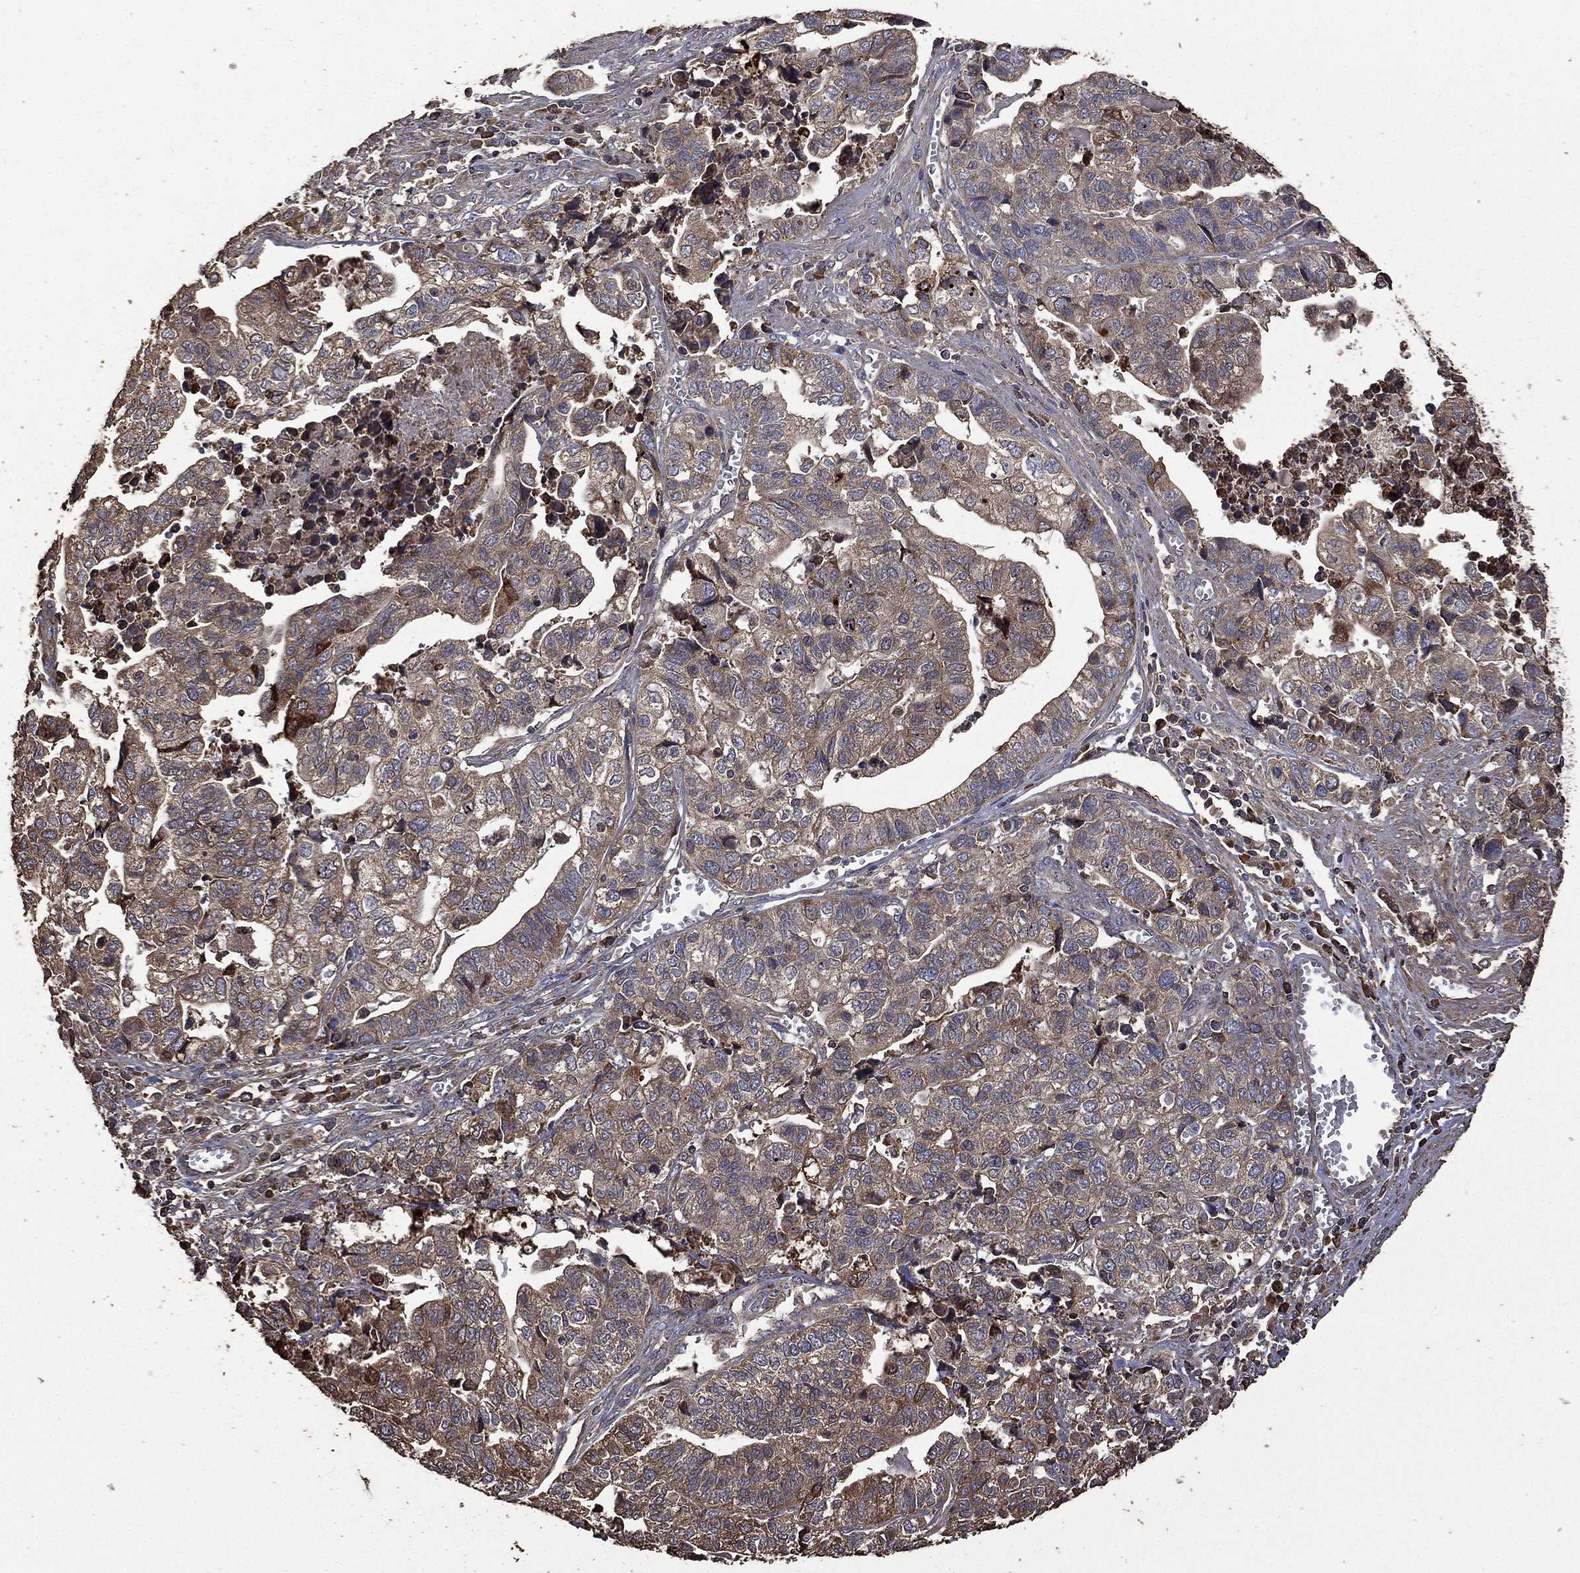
{"staining": {"intensity": "moderate", "quantity": ">75%", "location": "cytoplasmic/membranous"}, "tissue": "stomach cancer", "cell_type": "Tumor cells", "image_type": "cancer", "snomed": [{"axis": "morphology", "description": "Adenocarcinoma, NOS"}, {"axis": "topography", "description": "Stomach, upper"}], "caption": "DAB immunohistochemical staining of stomach adenocarcinoma exhibits moderate cytoplasmic/membranous protein staining in about >75% of tumor cells.", "gene": "METTL27", "patient": {"sex": "female", "age": 67}}